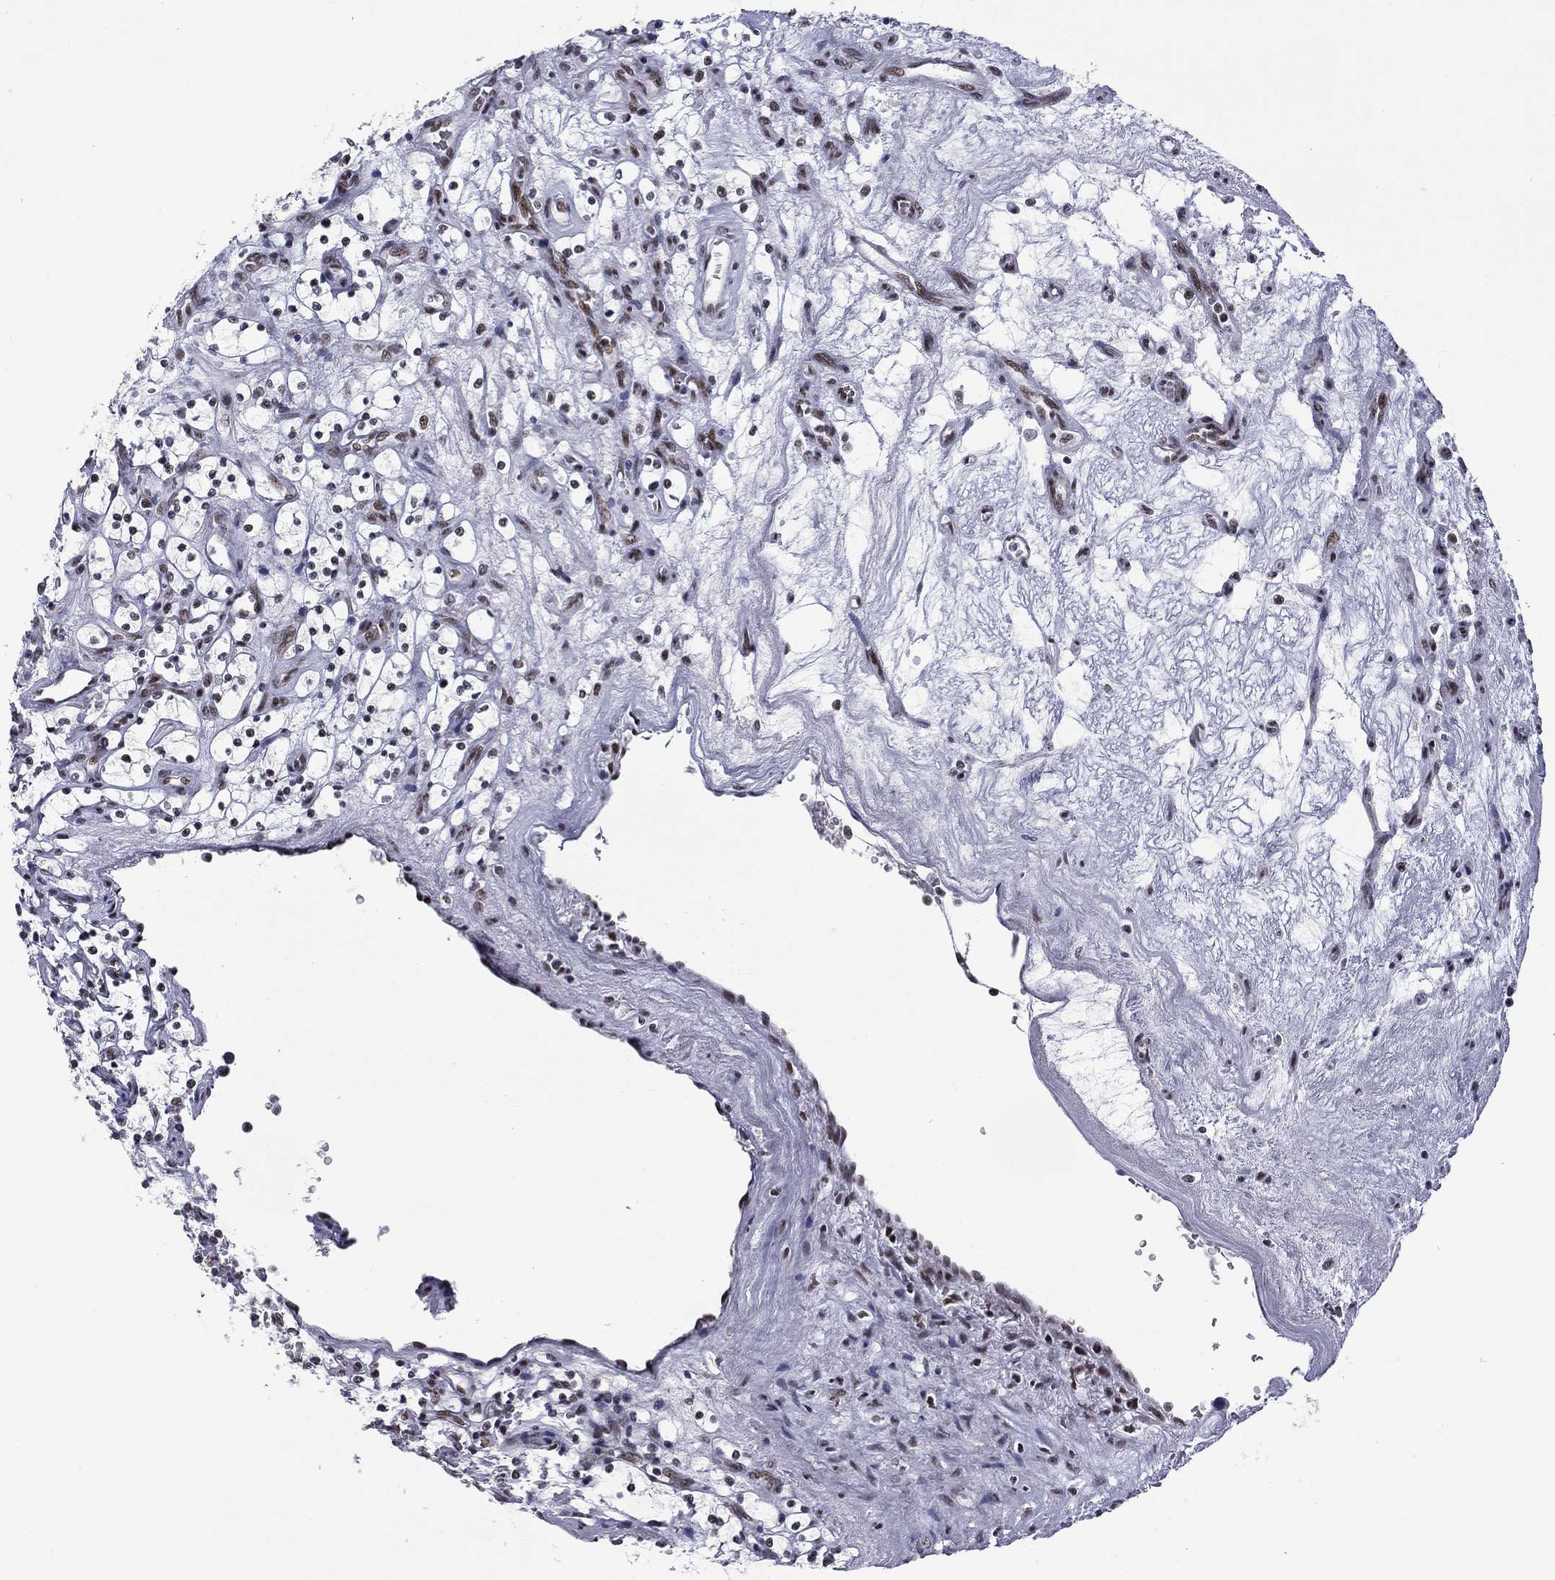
{"staining": {"intensity": "moderate", "quantity": ">75%", "location": "nuclear"}, "tissue": "renal cancer", "cell_type": "Tumor cells", "image_type": "cancer", "snomed": [{"axis": "morphology", "description": "Adenocarcinoma, NOS"}, {"axis": "topography", "description": "Kidney"}], "caption": "Immunohistochemistry (DAB) staining of adenocarcinoma (renal) demonstrates moderate nuclear protein positivity in about >75% of tumor cells.", "gene": "ETV5", "patient": {"sex": "female", "age": 69}}